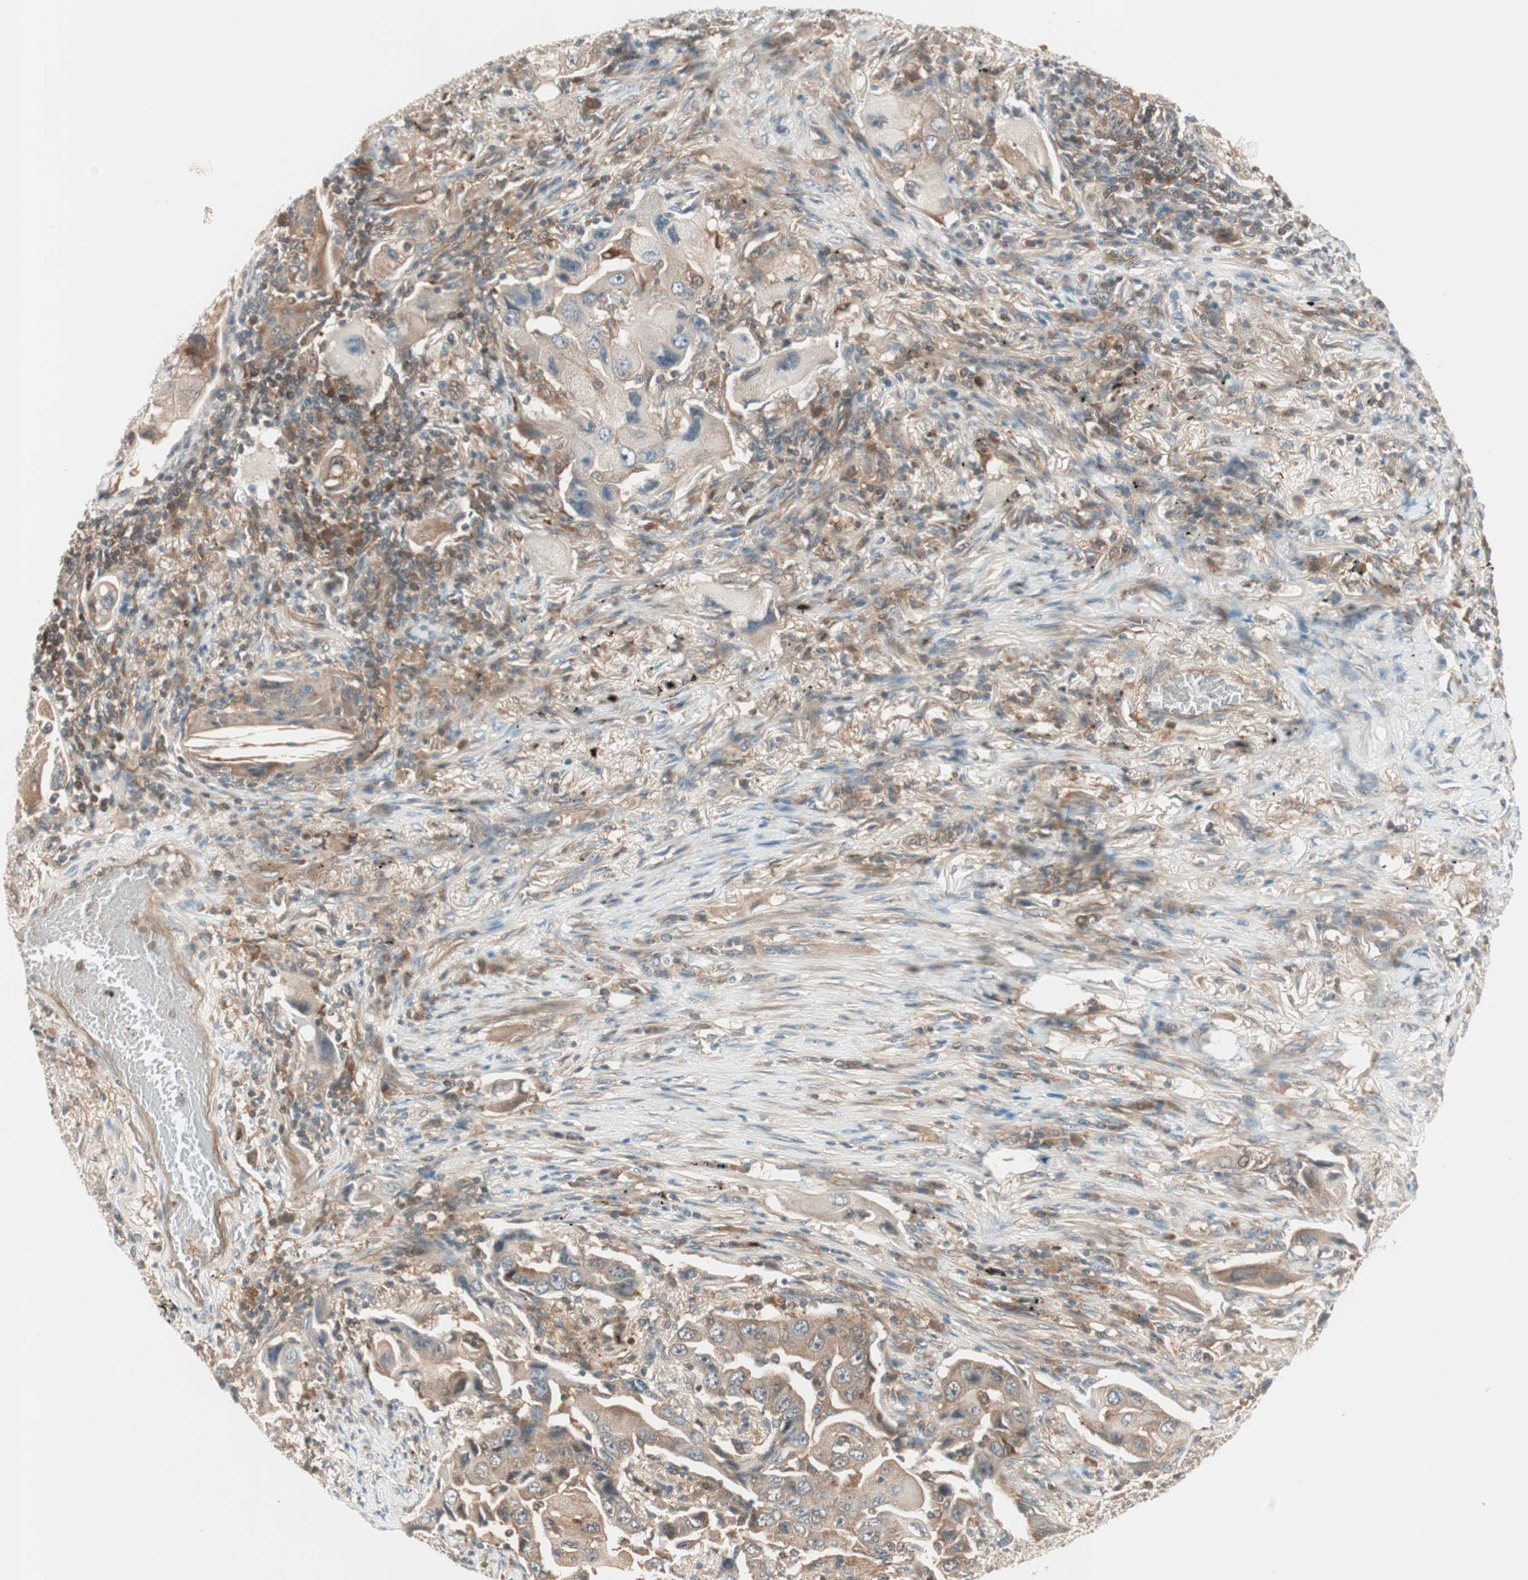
{"staining": {"intensity": "weak", "quantity": ">75%", "location": "cytoplasmic/membranous"}, "tissue": "lung cancer", "cell_type": "Tumor cells", "image_type": "cancer", "snomed": [{"axis": "morphology", "description": "Adenocarcinoma, NOS"}, {"axis": "topography", "description": "Lung"}], "caption": "Lung cancer (adenocarcinoma) was stained to show a protein in brown. There is low levels of weak cytoplasmic/membranous expression in about >75% of tumor cells.", "gene": "GALT", "patient": {"sex": "female", "age": 65}}